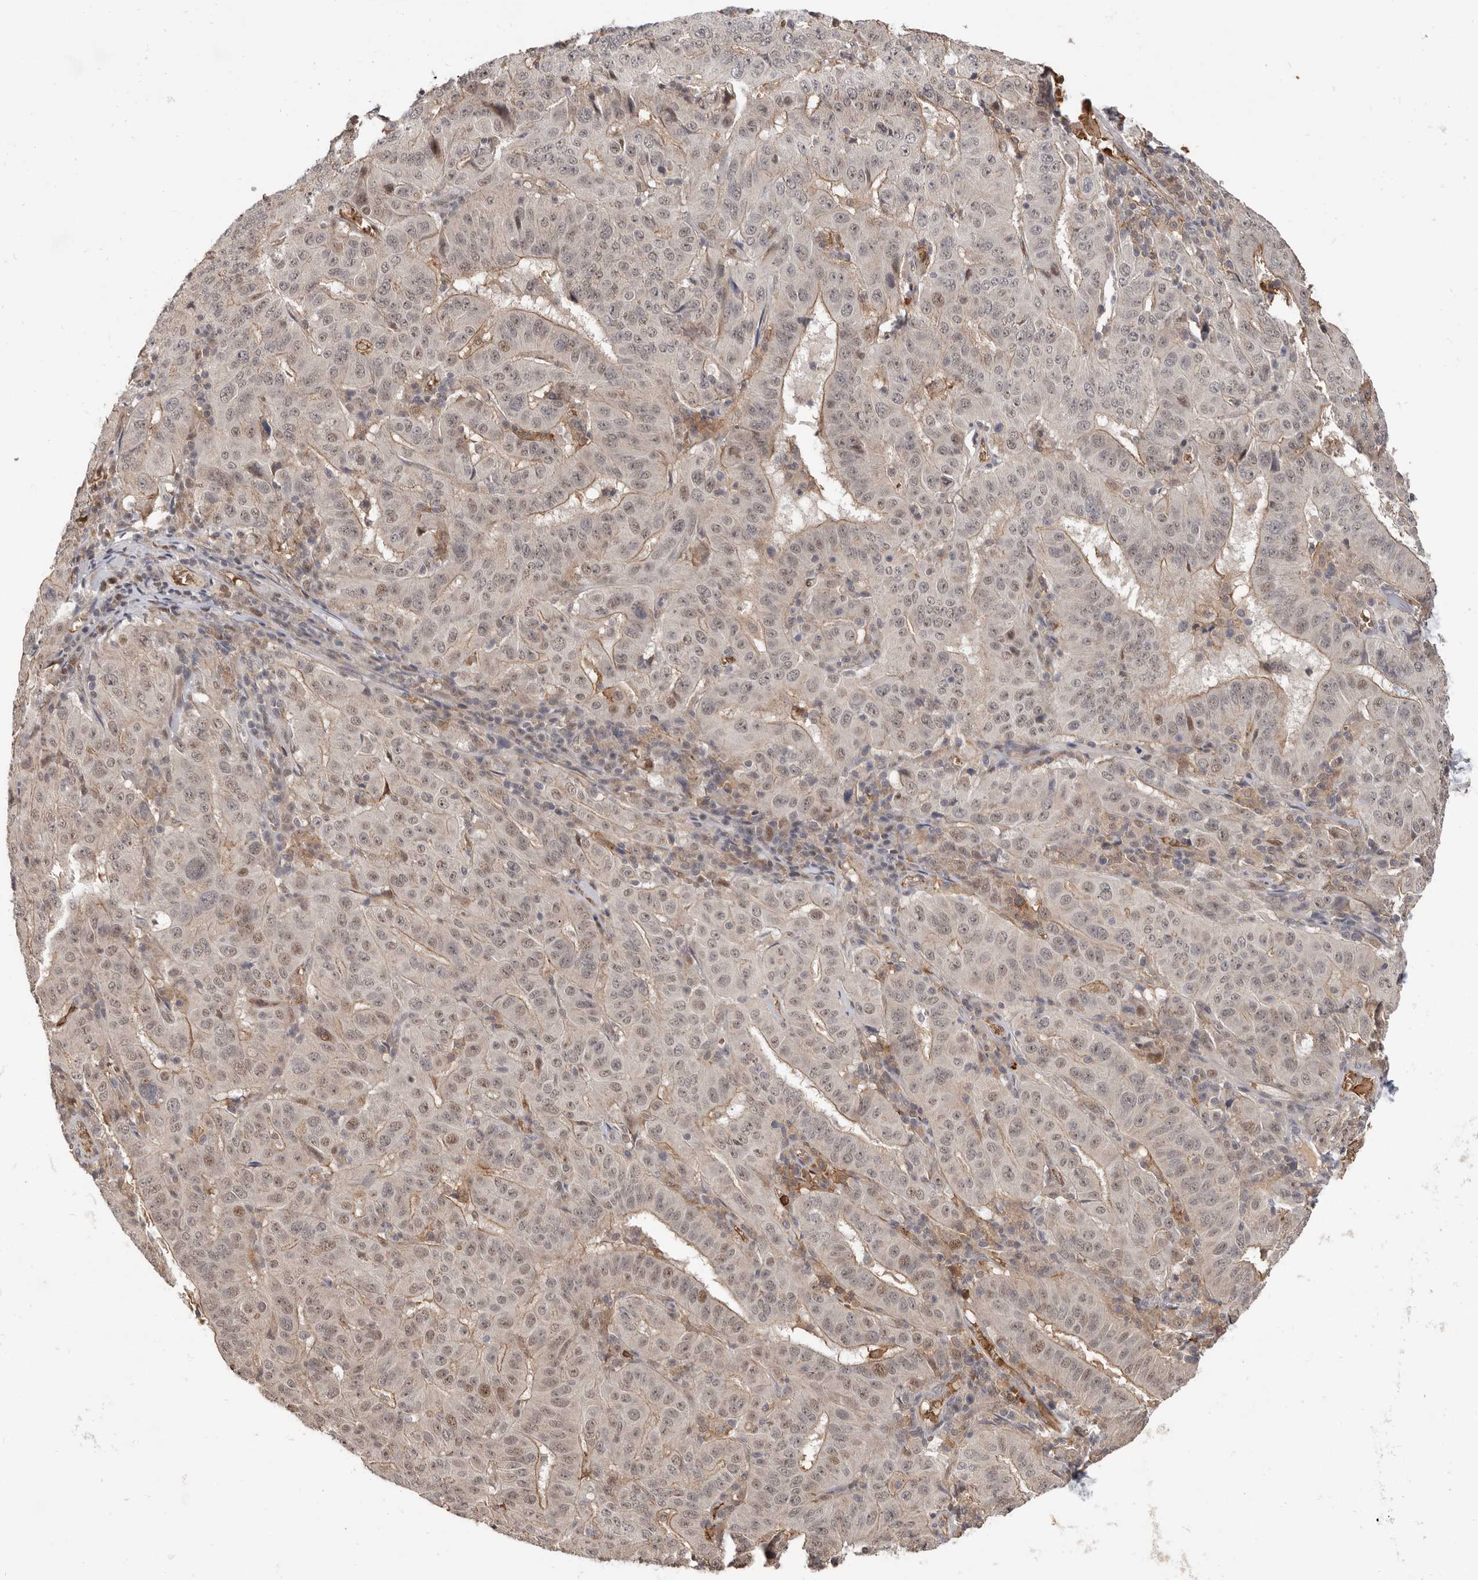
{"staining": {"intensity": "weak", "quantity": "25%-75%", "location": "cytoplasmic/membranous,nuclear"}, "tissue": "pancreatic cancer", "cell_type": "Tumor cells", "image_type": "cancer", "snomed": [{"axis": "morphology", "description": "Adenocarcinoma, NOS"}, {"axis": "topography", "description": "Pancreas"}], "caption": "Immunohistochemistry (IHC) of pancreatic cancer displays low levels of weak cytoplasmic/membranous and nuclear expression in about 25%-75% of tumor cells. The protein is stained brown, and the nuclei are stained in blue (DAB IHC with brightfield microscopy, high magnification).", "gene": "NCOA3", "patient": {"sex": "male", "age": 63}}